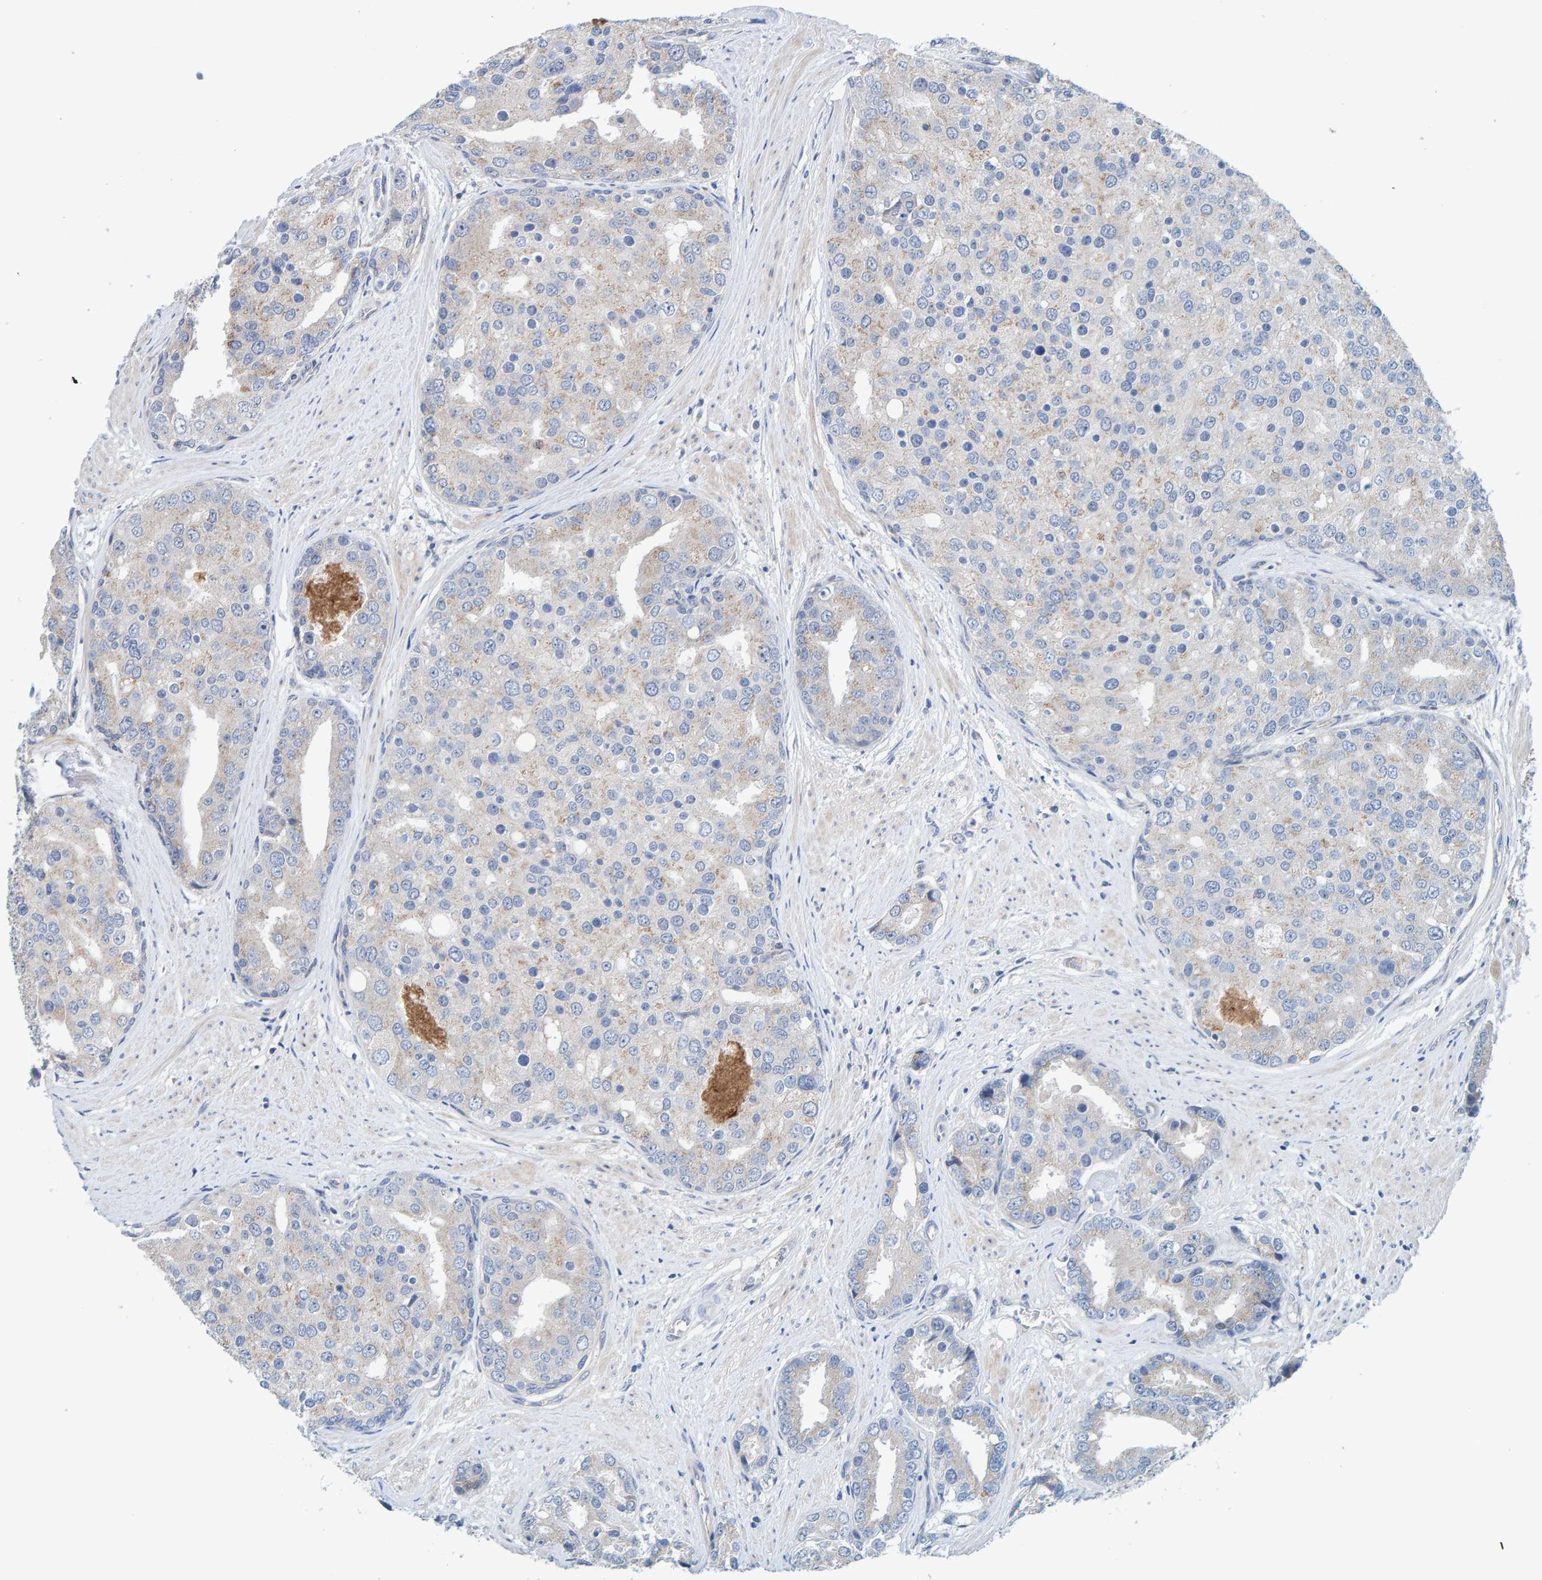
{"staining": {"intensity": "weak", "quantity": "25%-75%", "location": "cytoplasmic/membranous"}, "tissue": "prostate cancer", "cell_type": "Tumor cells", "image_type": "cancer", "snomed": [{"axis": "morphology", "description": "Adenocarcinoma, High grade"}, {"axis": "topography", "description": "Prostate"}], "caption": "Protein analysis of adenocarcinoma (high-grade) (prostate) tissue shows weak cytoplasmic/membranous expression in approximately 25%-75% of tumor cells.", "gene": "CCM2", "patient": {"sex": "male", "age": 50}}